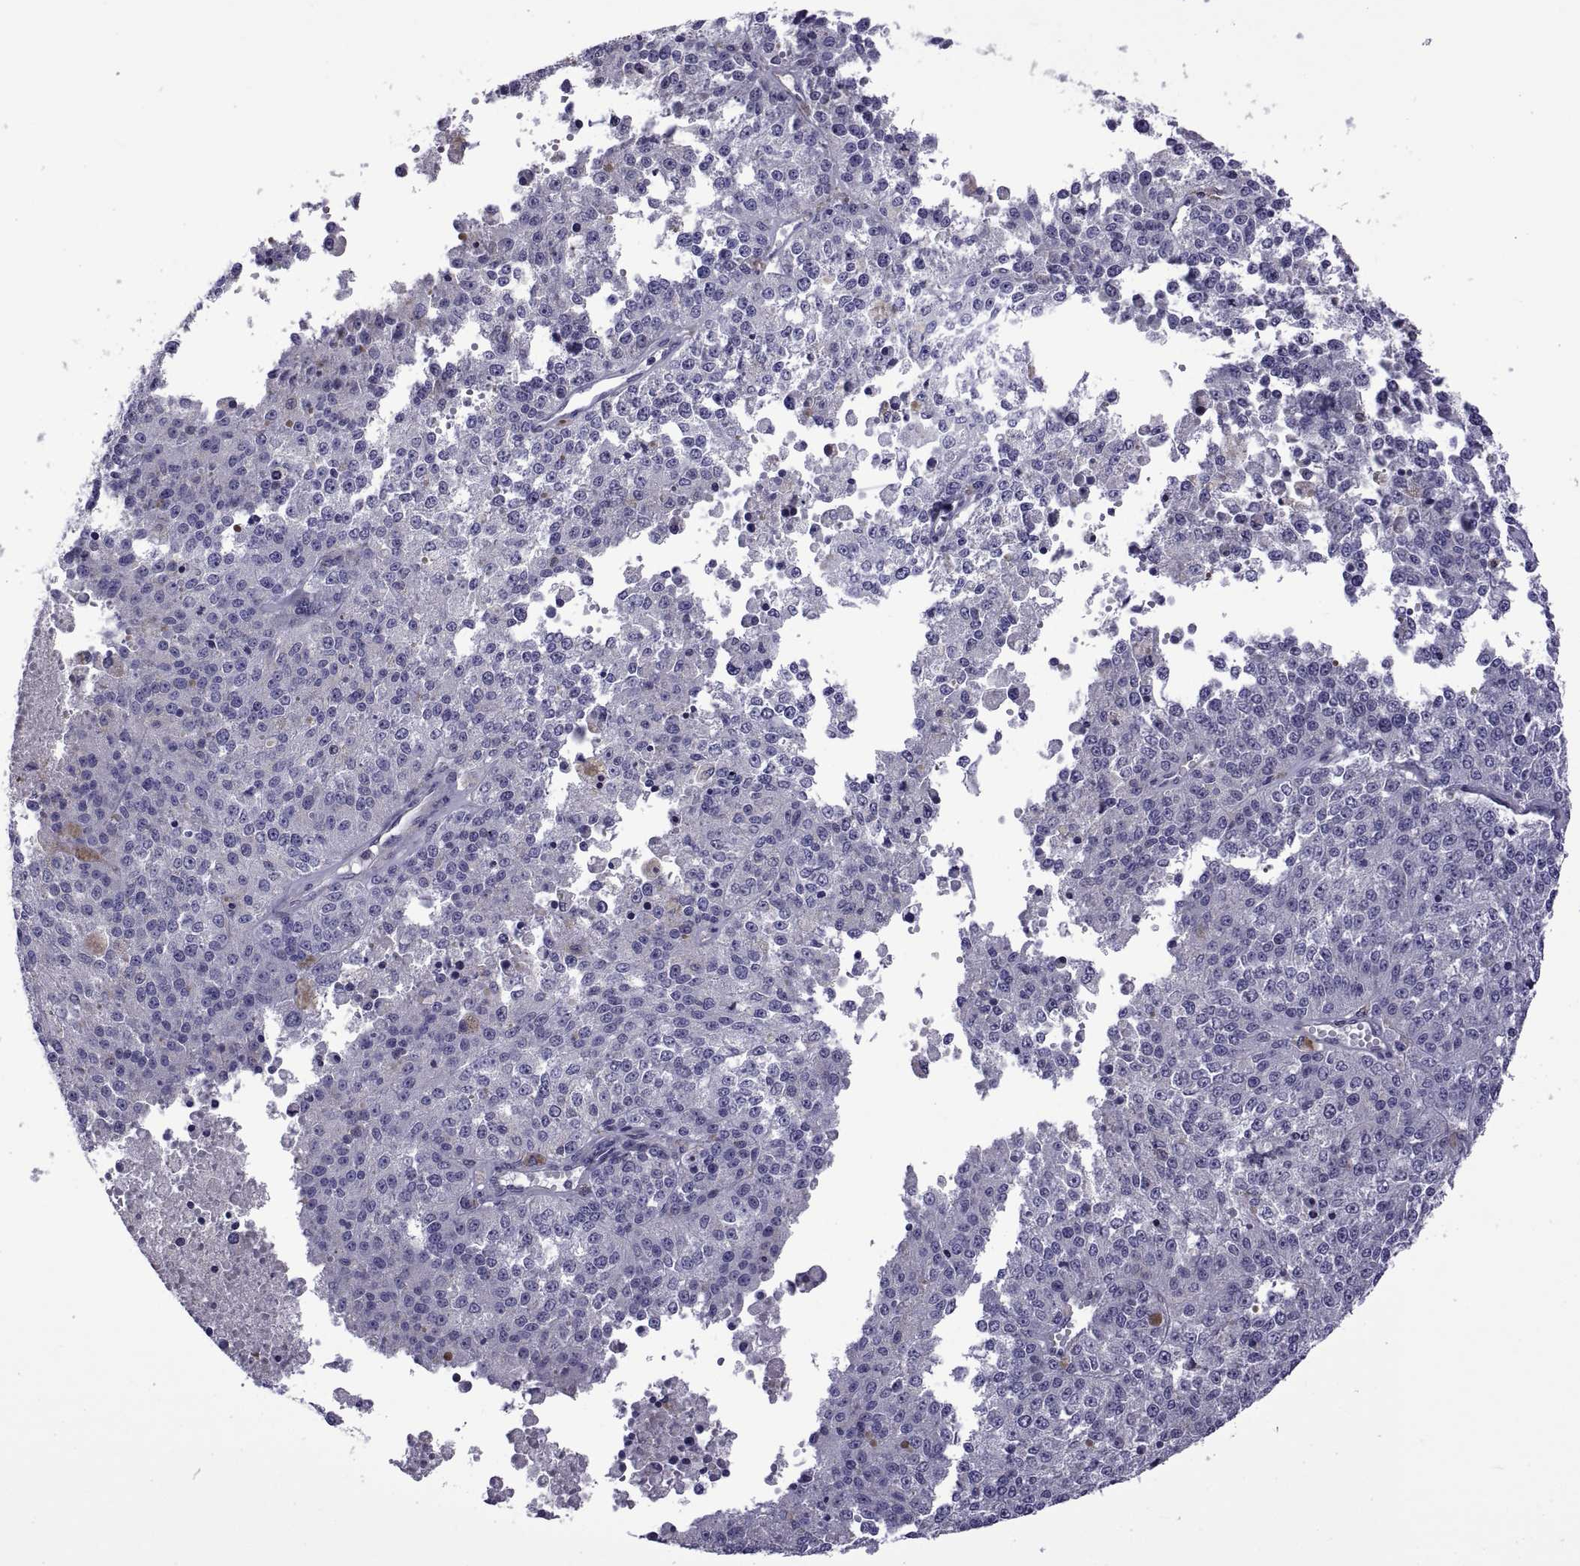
{"staining": {"intensity": "negative", "quantity": "none", "location": "none"}, "tissue": "melanoma", "cell_type": "Tumor cells", "image_type": "cancer", "snomed": [{"axis": "morphology", "description": "Malignant melanoma, Metastatic site"}, {"axis": "topography", "description": "Lymph node"}], "caption": "High power microscopy image of an immunohistochemistry (IHC) histopathology image of melanoma, revealing no significant positivity in tumor cells.", "gene": "TMC3", "patient": {"sex": "female", "age": 64}}